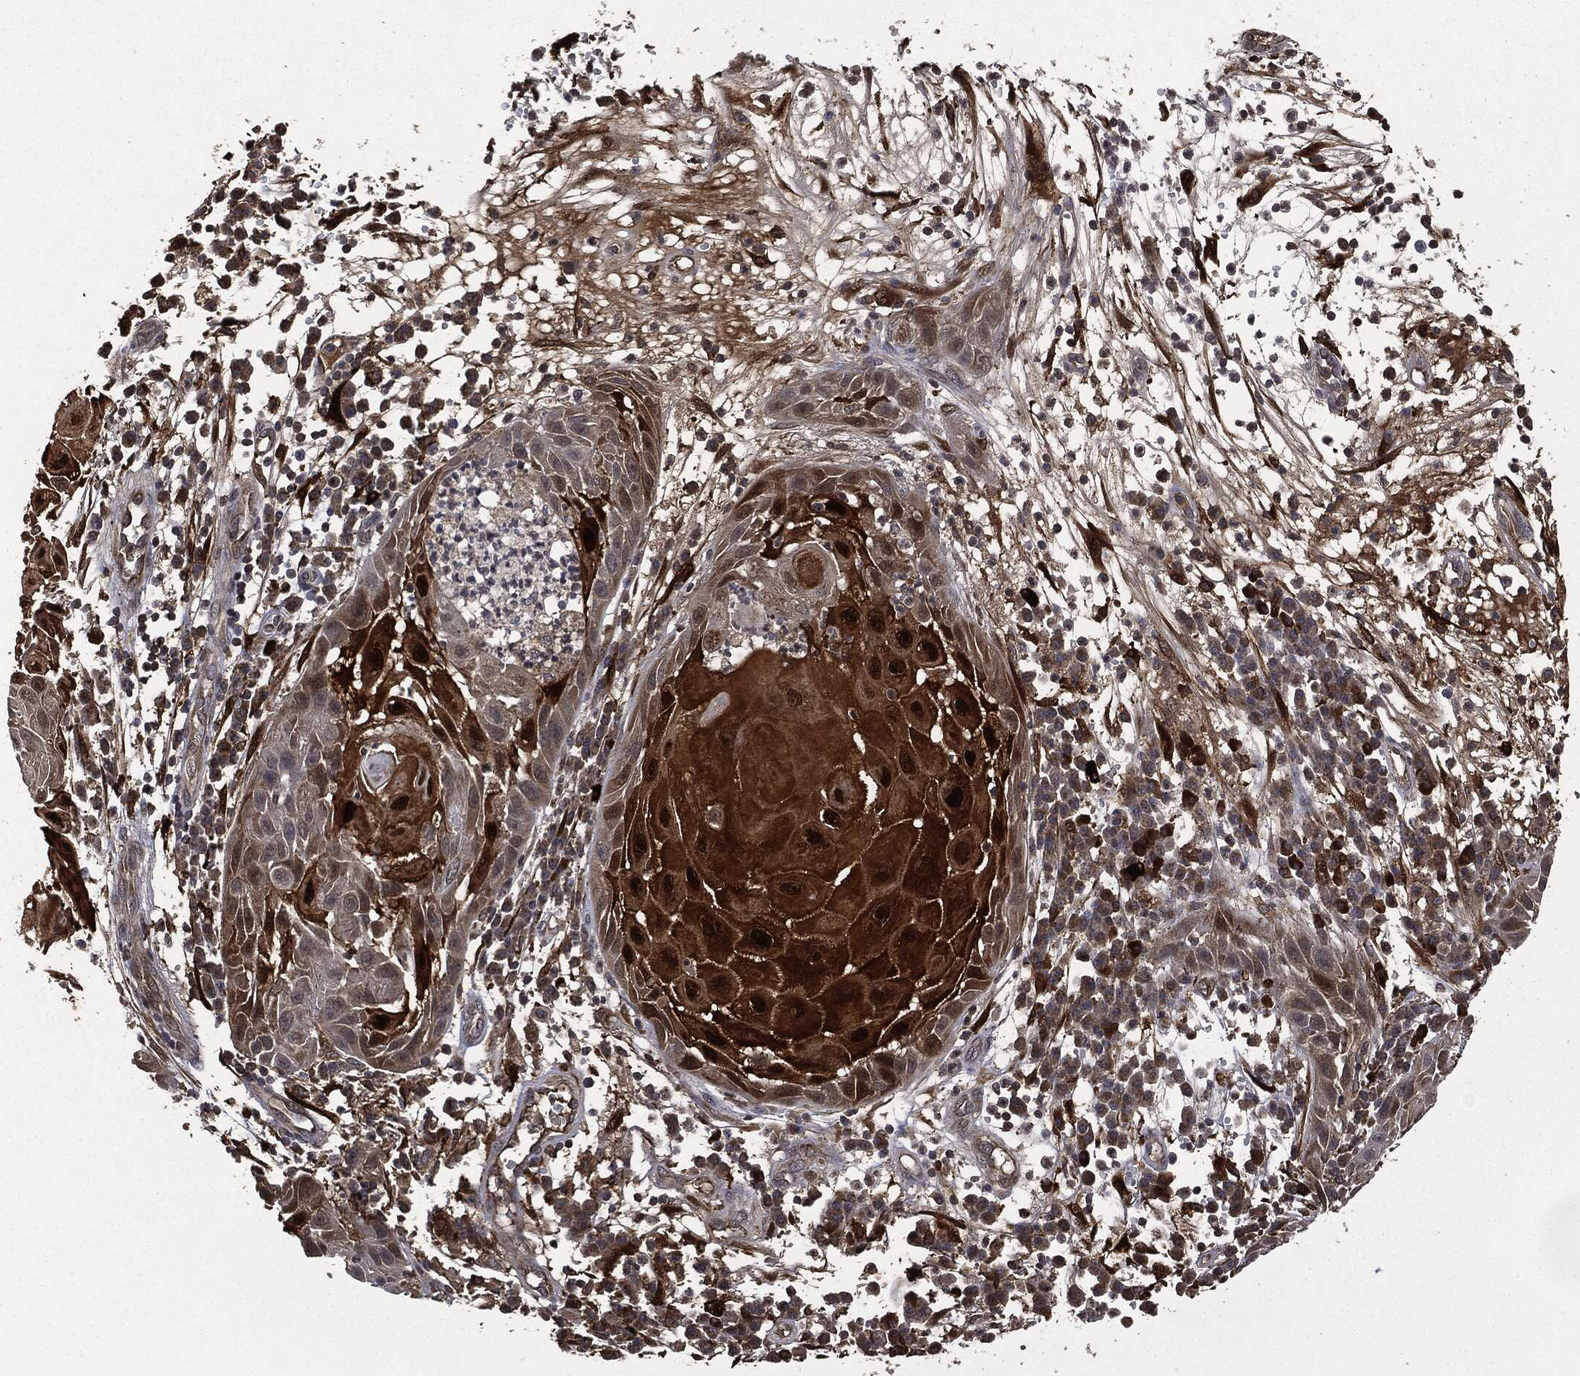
{"staining": {"intensity": "strong", "quantity": "25%-75%", "location": "cytoplasmic/membranous"}, "tissue": "skin cancer", "cell_type": "Tumor cells", "image_type": "cancer", "snomed": [{"axis": "morphology", "description": "Normal tissue, NOS"}, {"axis": "morphology", "description": "Squamous cell carcinoma, NOS"}, {"axis": "topography", "description": "Skin"}], "caption": "Immunohistochemistry histopathology image of neoplastic tissue: human skin cancer (squamous cell carcinoma) stained using IHC reveals high levels of strong protein expression localized specifically in the cytoplasmic/membranous of tumor cells, appearing as a cytoplasmic/membranous brown color.", "gene": "CRABP2", "patient": {"sex": "male", "age": 79}}